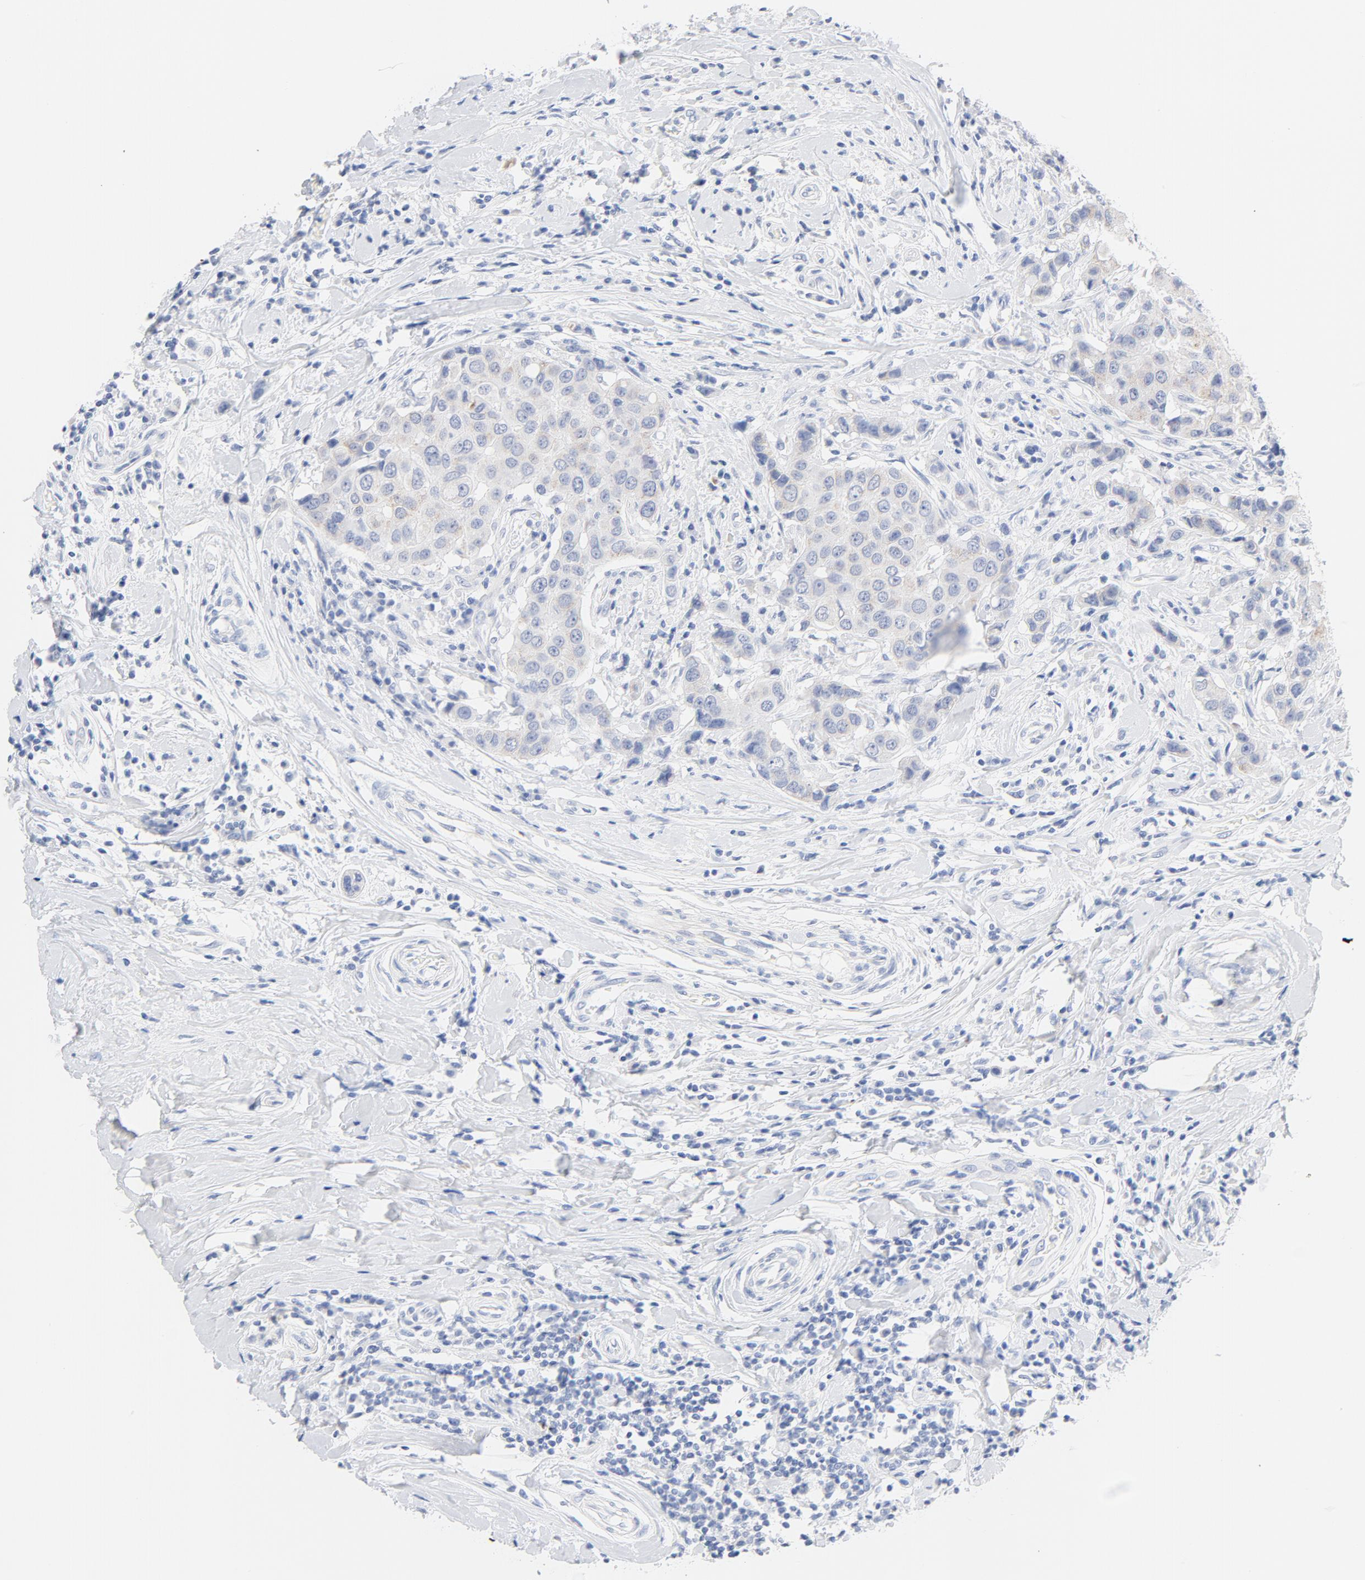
{"staining": {"intensity": "negative", "quantity": "none", "location": "none"}, "tissue": "breast cancer", "cell_type": "Tumor cells", "image_type": "cancer", "snomed": [{"axis": "morphology", "description": "Duct carcinoma"}, {"axis": "topography", "description": "Breast"}], "caption": "An image of breast invasive ductal carcinoma stained for a protein exhibits no brown staining in tumor cells.", "gene": "FGFR3", "patient": {"sex": "female", "age": 27}}